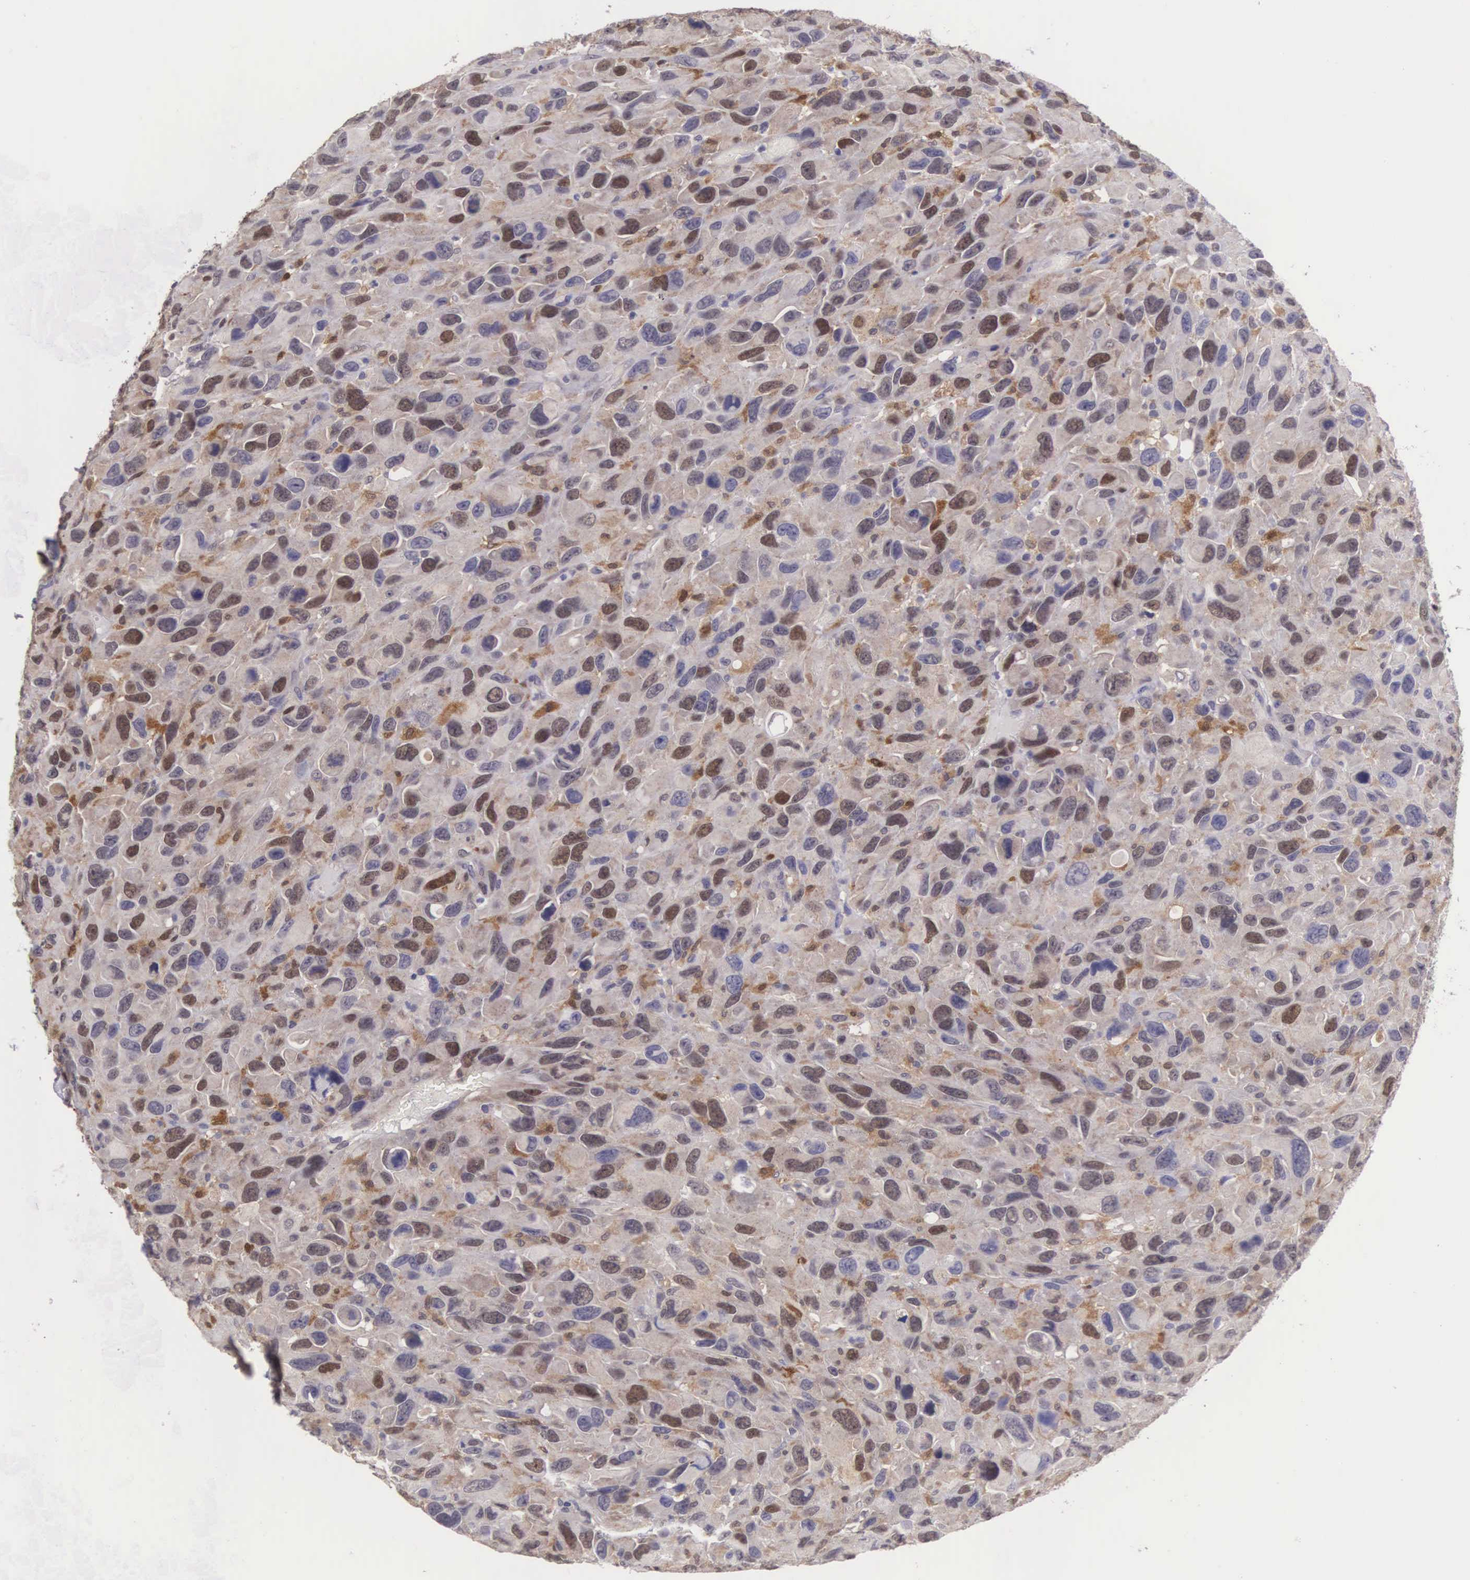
{"staining": {"intensity": "moderate", "quantity": "25%-75%", "location": "cytoplasmic/membranous,nuclear"}, "tissue": "renal cancer", "cell_type": "Tumor cells", "image_type": "cancer", "snomed": [{"axis": "morphology", "description": "Adenocarcinoma, NOS"}, {"axis": "topography", "description": "Kidney"}], "caption": "Renal adenocarcinoma stained with DAB (3,3'-diaminobenzidine) immunohistochemistry (IHC) demonstrates medium levels of moderate cytoplasmic/membranous and nuclear positivity in approximately 25%-75% of tumor cells.", "gene": "CDC45", "patient": {"sex": "male", "age": 79}}